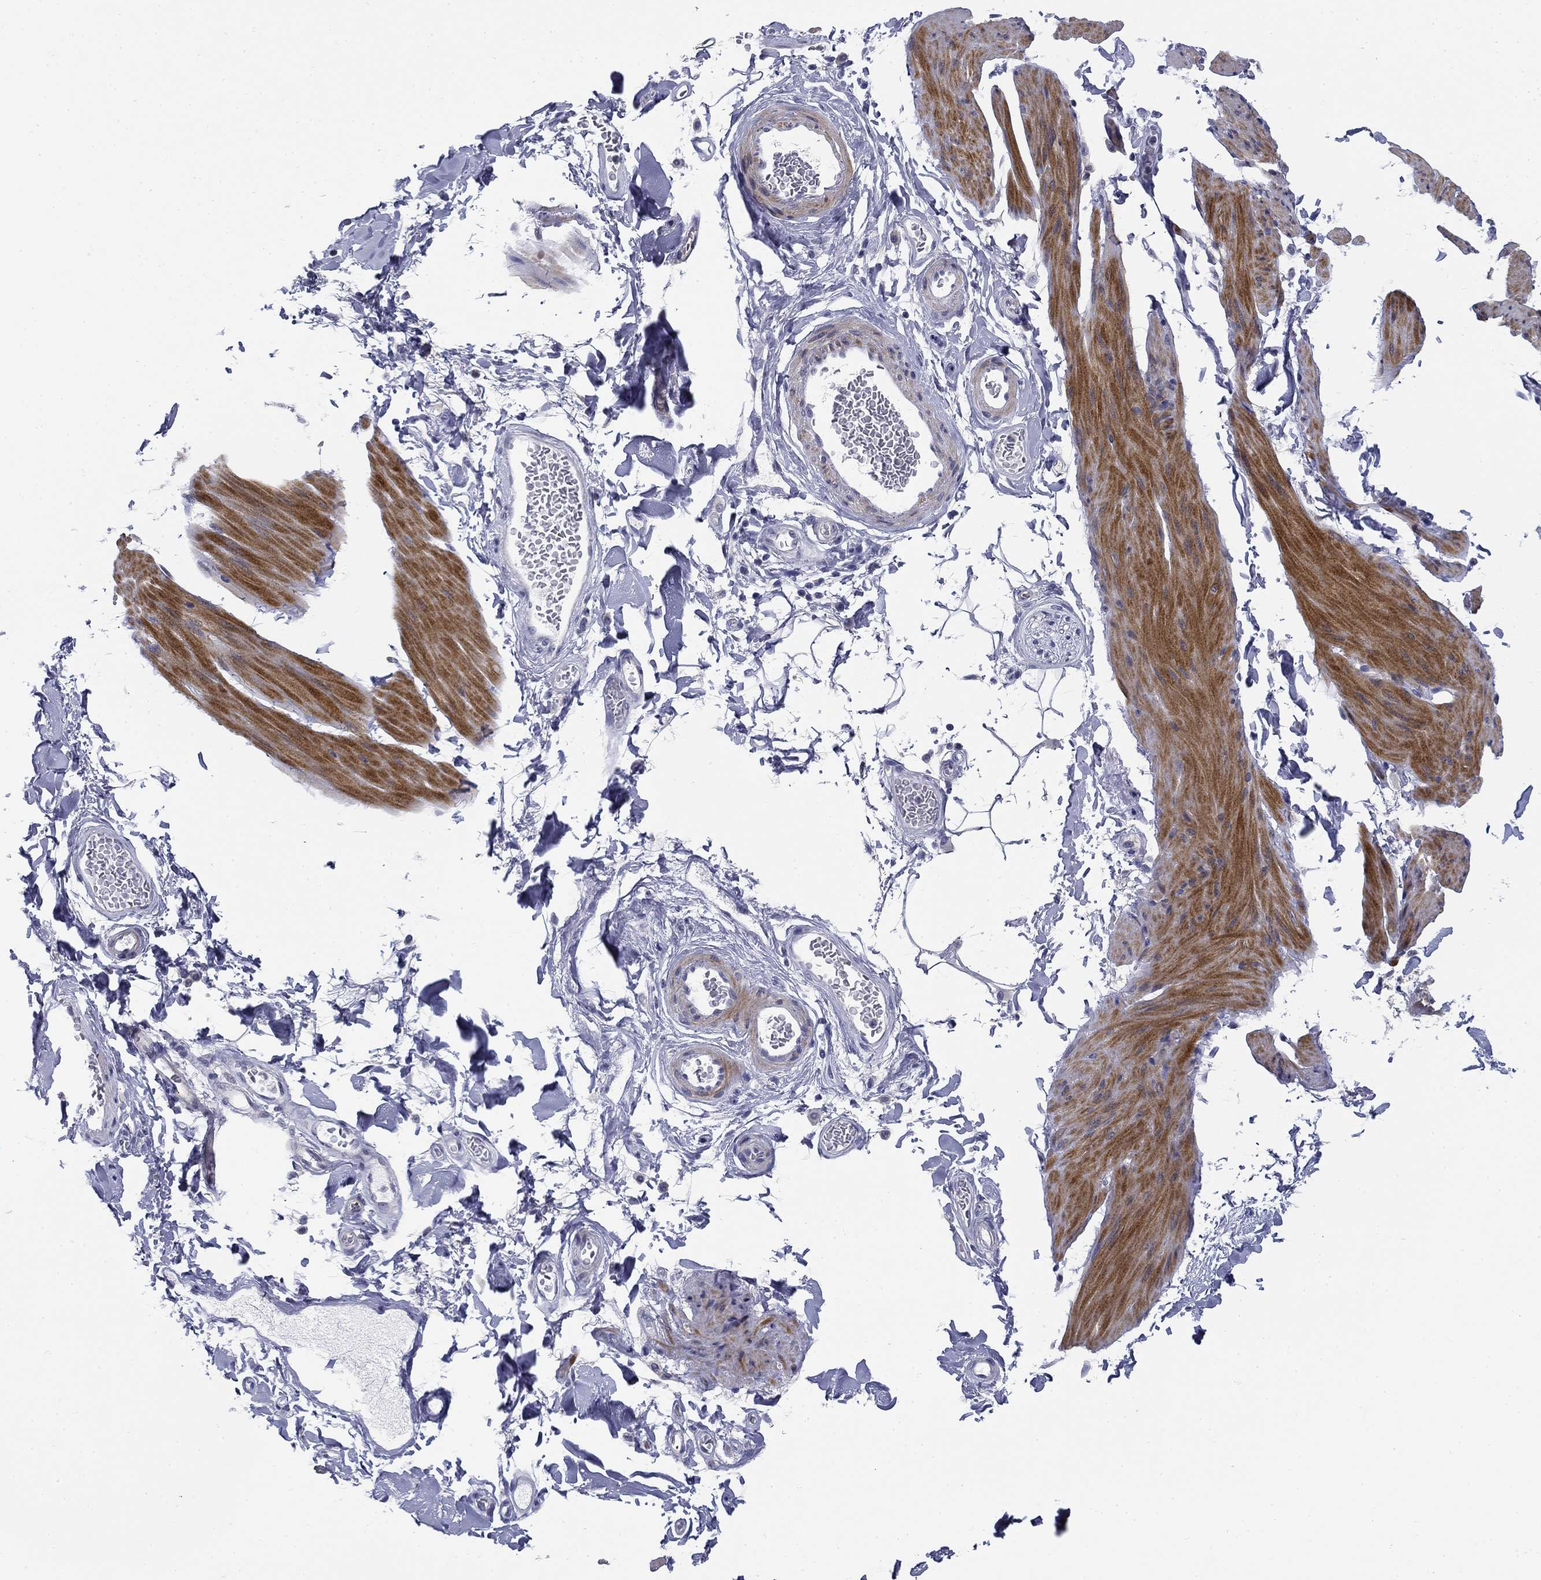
{"staining": {"intensity": "strong", "quantity": "<25%", "location": "cytoplasmic/membranous"}, "tissue": "smooth muscle", "cell_type": "Smooth muscle cells", "image_type": "normal", "snomed": [{"axis": "morphology", "description": "Normal tissue, NOS"}, {"axis": "topography", "description": "Adipose tissue"}, {"axis": "topography", "description": "Smooth muscle"}, {"axis": "topography", "description": "Peripheral nerve tissue"}], "caption": "Smooth muscle stained with a brown dye exhibits strong cytoplasmic/membranous positive expression in about <25% of smooth muscle cells.", "gene": "TIGD4", "patient": {"sex": "male", "age": 83}}